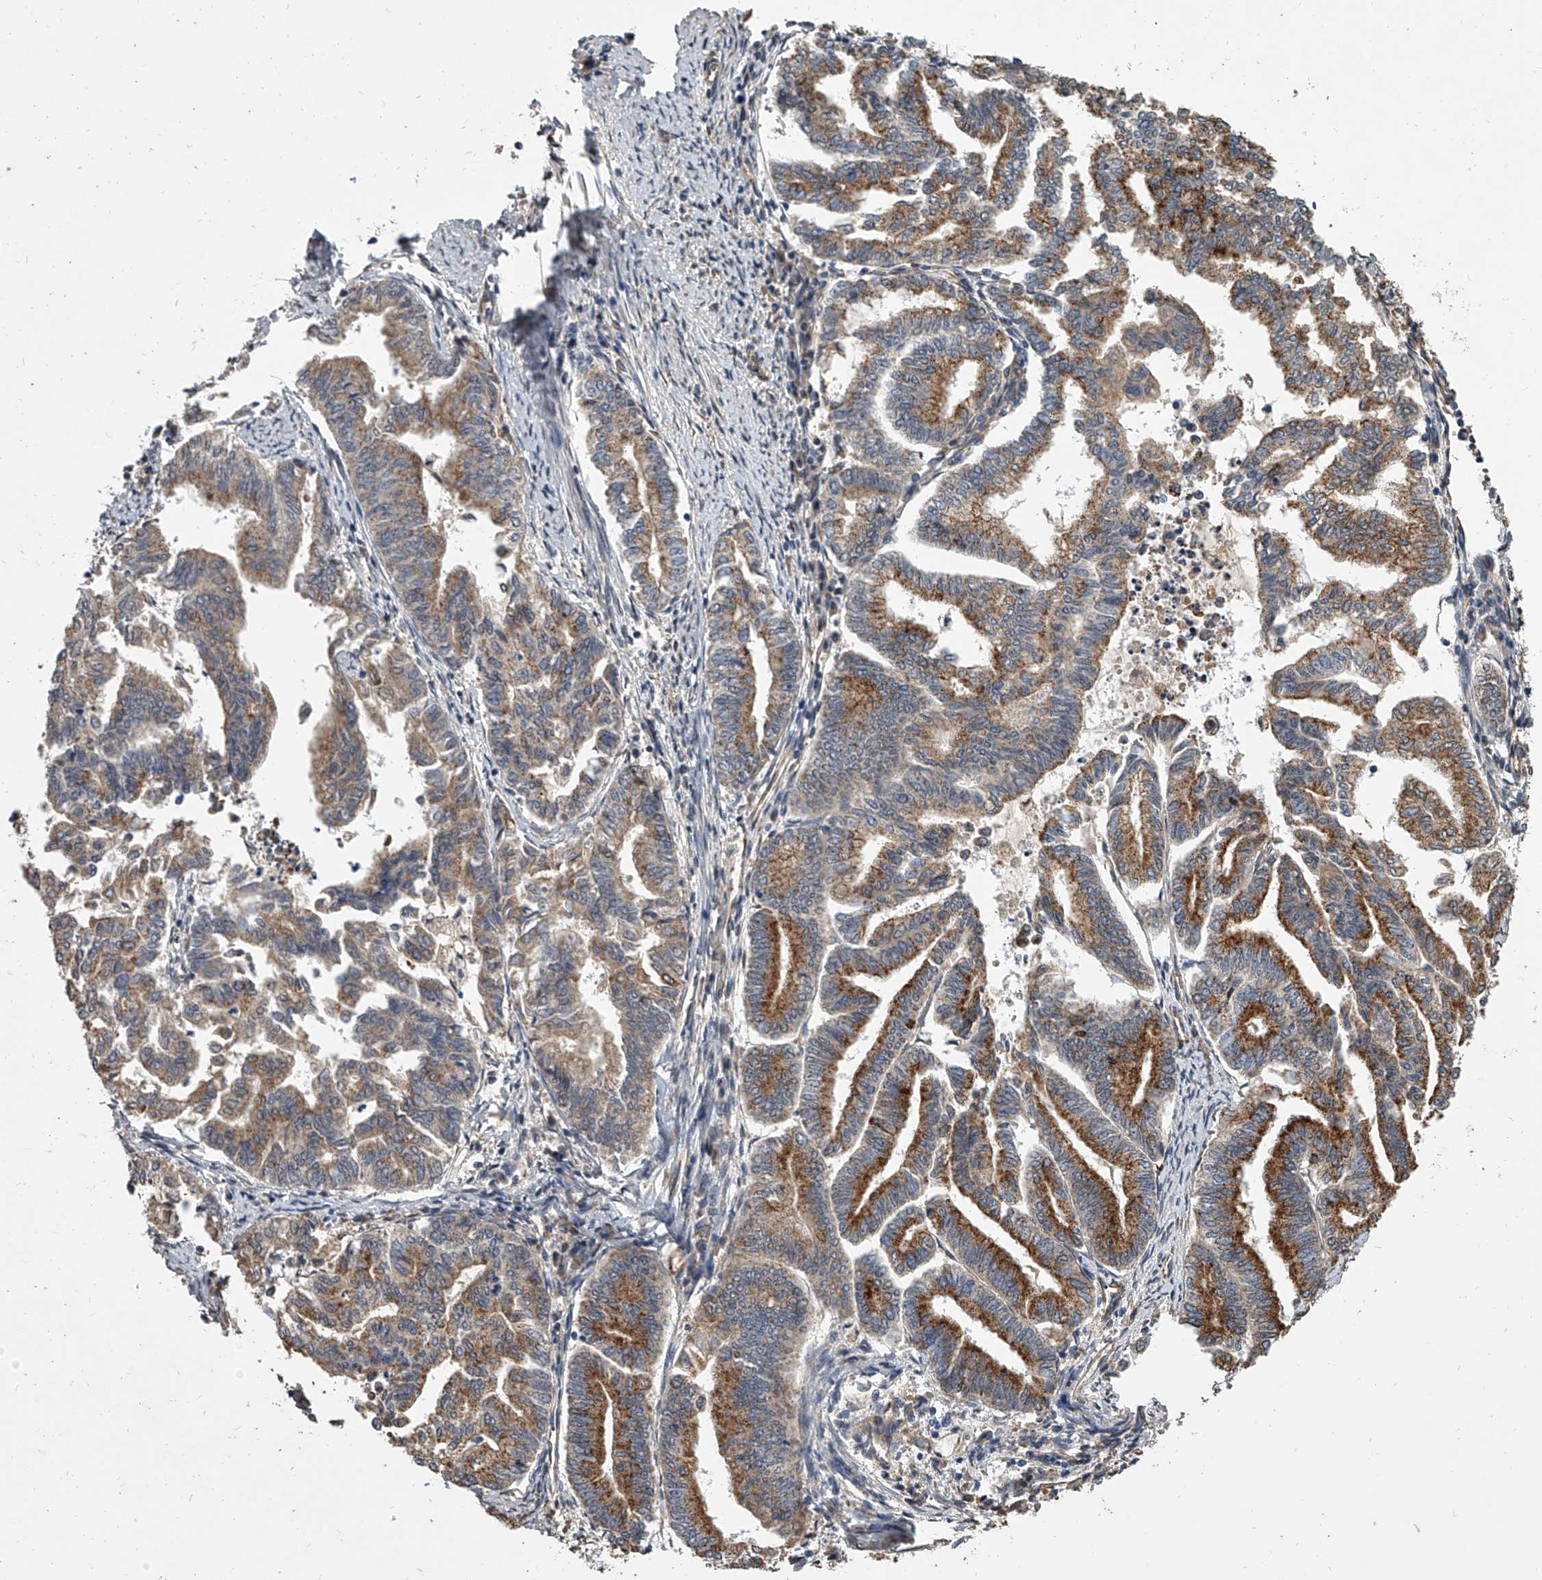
{"staining": {"intensity": "strong", "quantity": "25%-75%", "location": "cytoplasmic/membranous"}, "tissue": "endometrial cancer", "cell_type": "Tumor cells", "image_type": "cancer", "snomed": [{"axis": "morphology", "description": "Adenocarcinoma, NOS"}, {"axis": "topography", "description": "Endometrium"}], "caption": "Endometrial cancer was stained to show a protein in brown. There is high levels of strong cytoplasmic/membranous staining in about 25%-75% of tumor cells. The staining is performed using DAB brown chromogen to label protein expression. The nuclei are counter-stained blue using hematoxylin.", "gene": "EXOC4", "patient": {"sex": "female", "age": 79}}